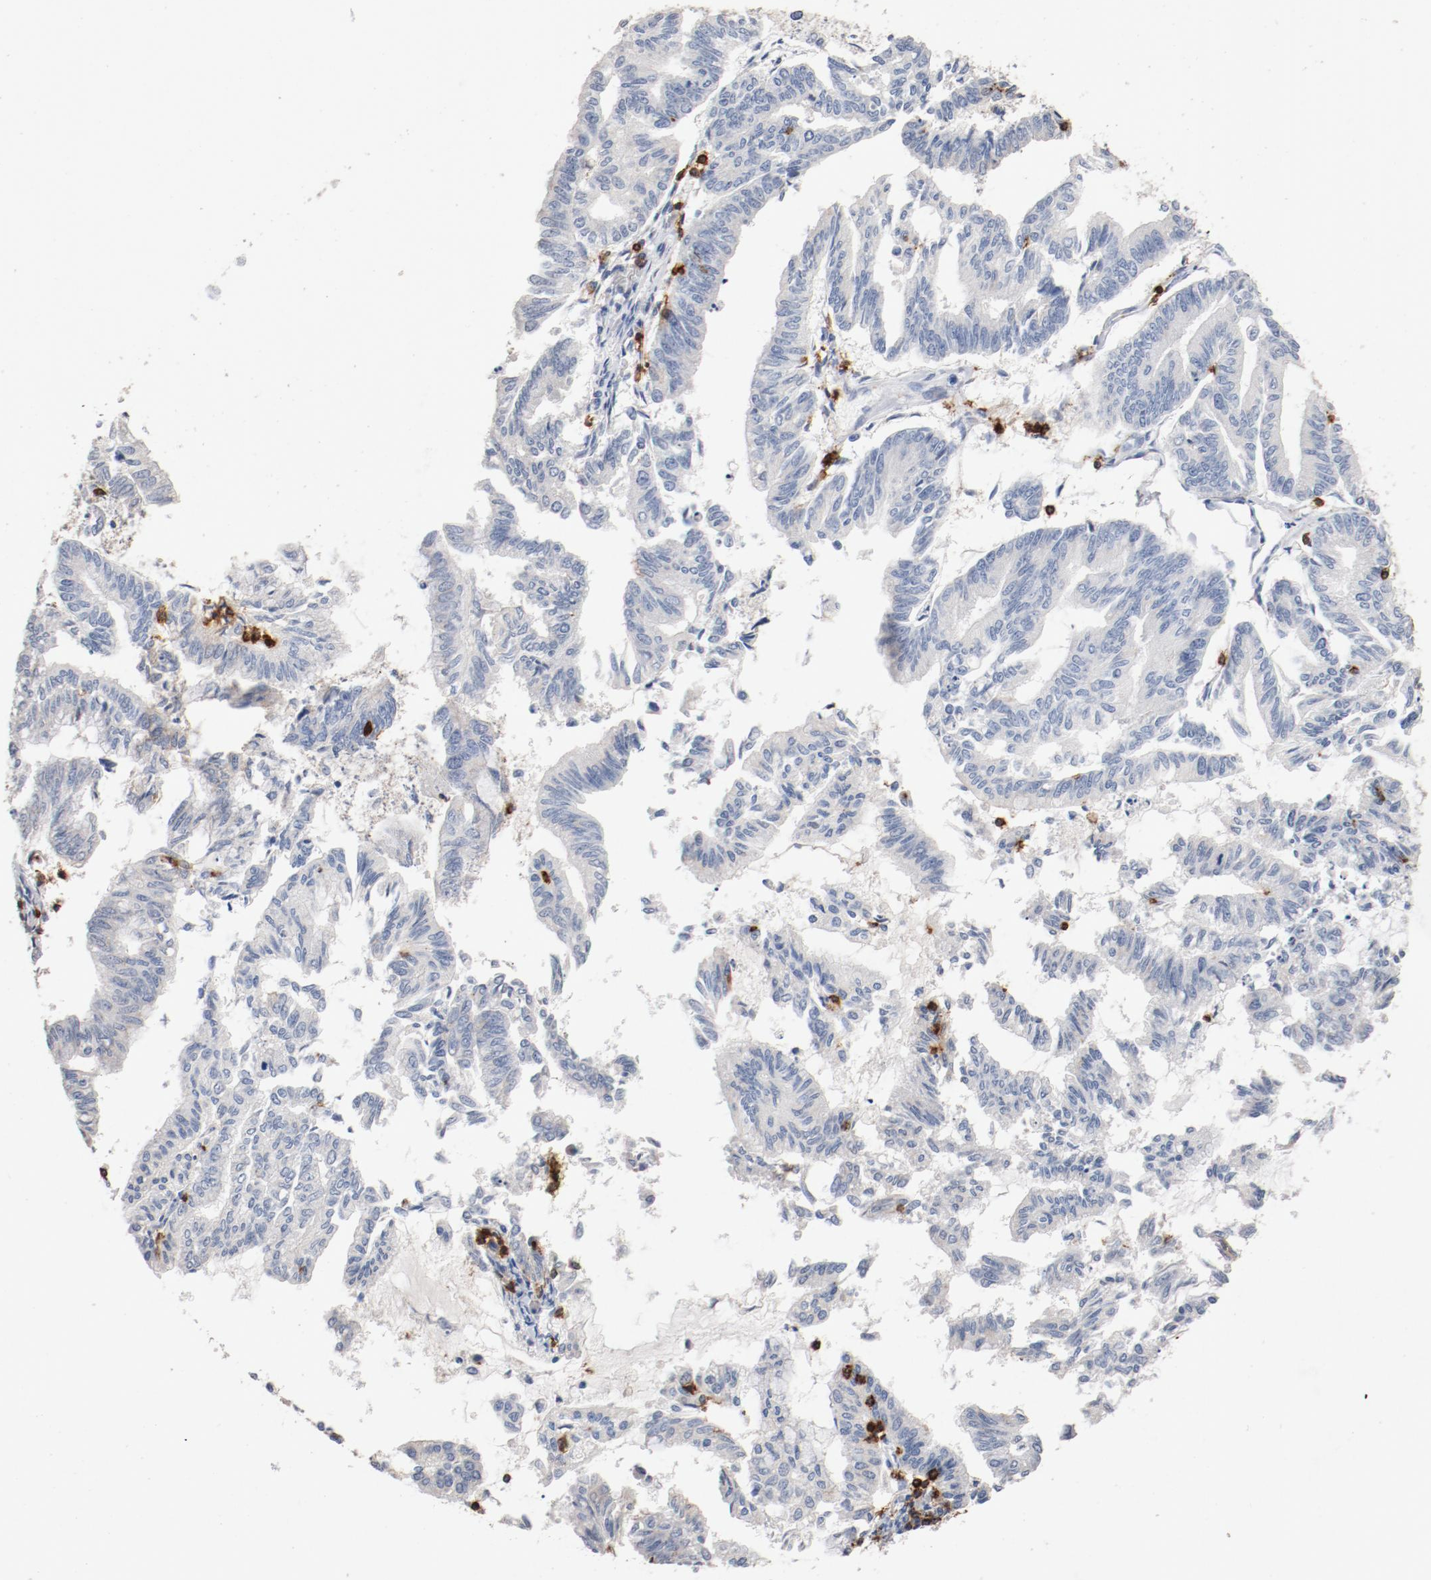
{"staining": {"intensity": "negative", "quantity": "none", "location": "none"}, "tissue": "endometrial cancer", "cell_type": "Tumor cells", "image_type": "cancer", "snomed": [{"axis": "morphology", "description": "Adenocarcinoma, NOS"}, {"axis": "topography", "description": "Endometrium"}], "caption": "This is an immunohistochemistry photomicrograph of human endometrial adenocarcinoma. There is no positivity in tumor cells.", "gene": "CD247", "patient": {"sex": "female", "age": 79}}